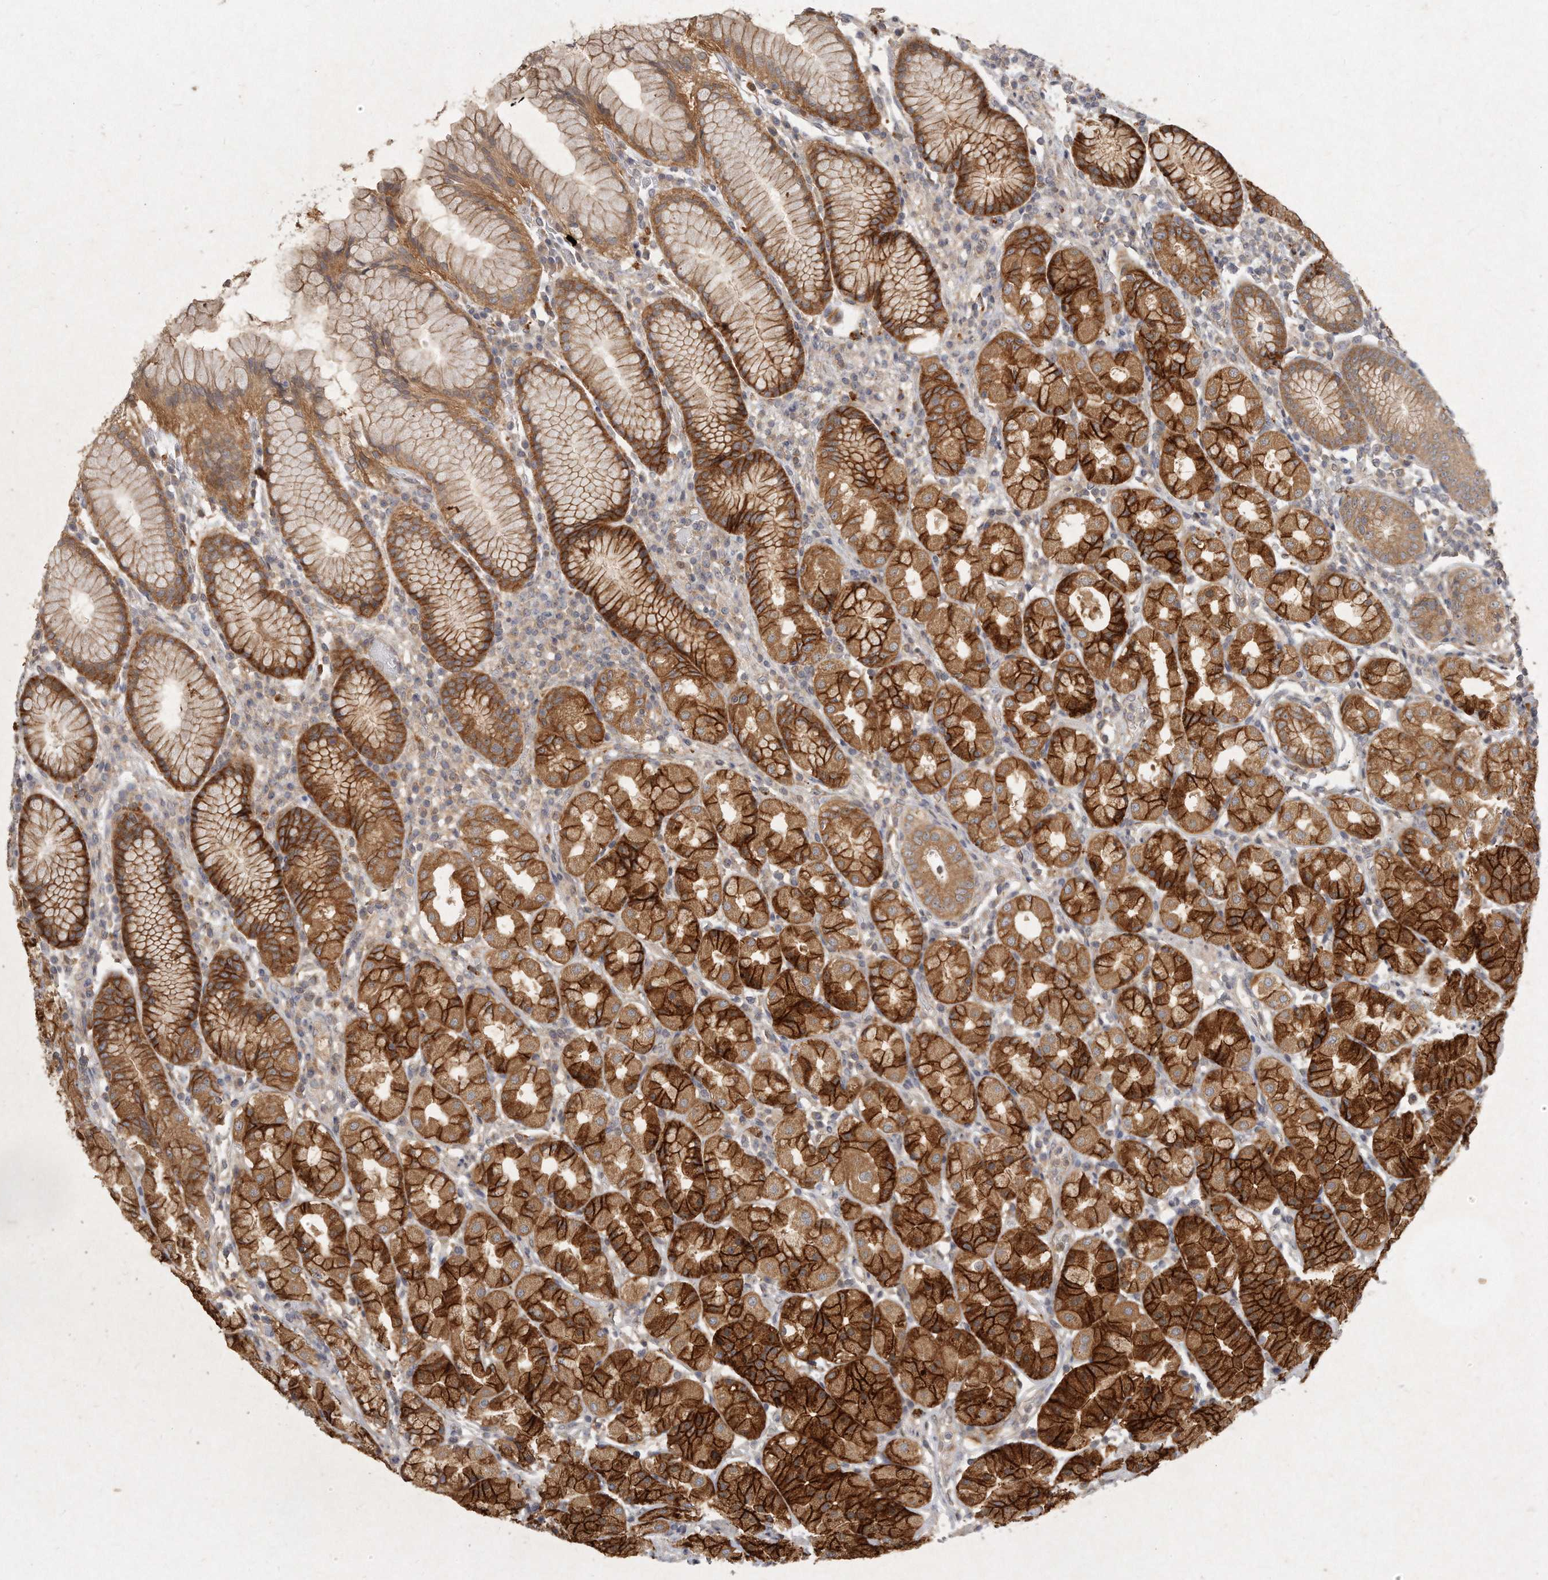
{"staining": {"intensity": "strong", "quantity": ">75%", "location": "cytoplasmic/membranous"}, "tissue": "stomach", "cell_type": "Glandular cells", "image_type": "normal", "snomed": [{"axis": "morphology", "description": "Normal tissue, NOS"}, {"axis": "topography", "description": "Stomach, lower"}], "caption": "Immunohistochemistry (IHC) histopathology image of normal stomach: stomach stained using IHC shows high levels of strong protein expression localized specifically in the cytoplasmic/membranous of glandular cells, appearing as a cytoplasmic/membranous brown color.", "gene": "LGALS8", "patient": {"sex": "female", "age": 56}}